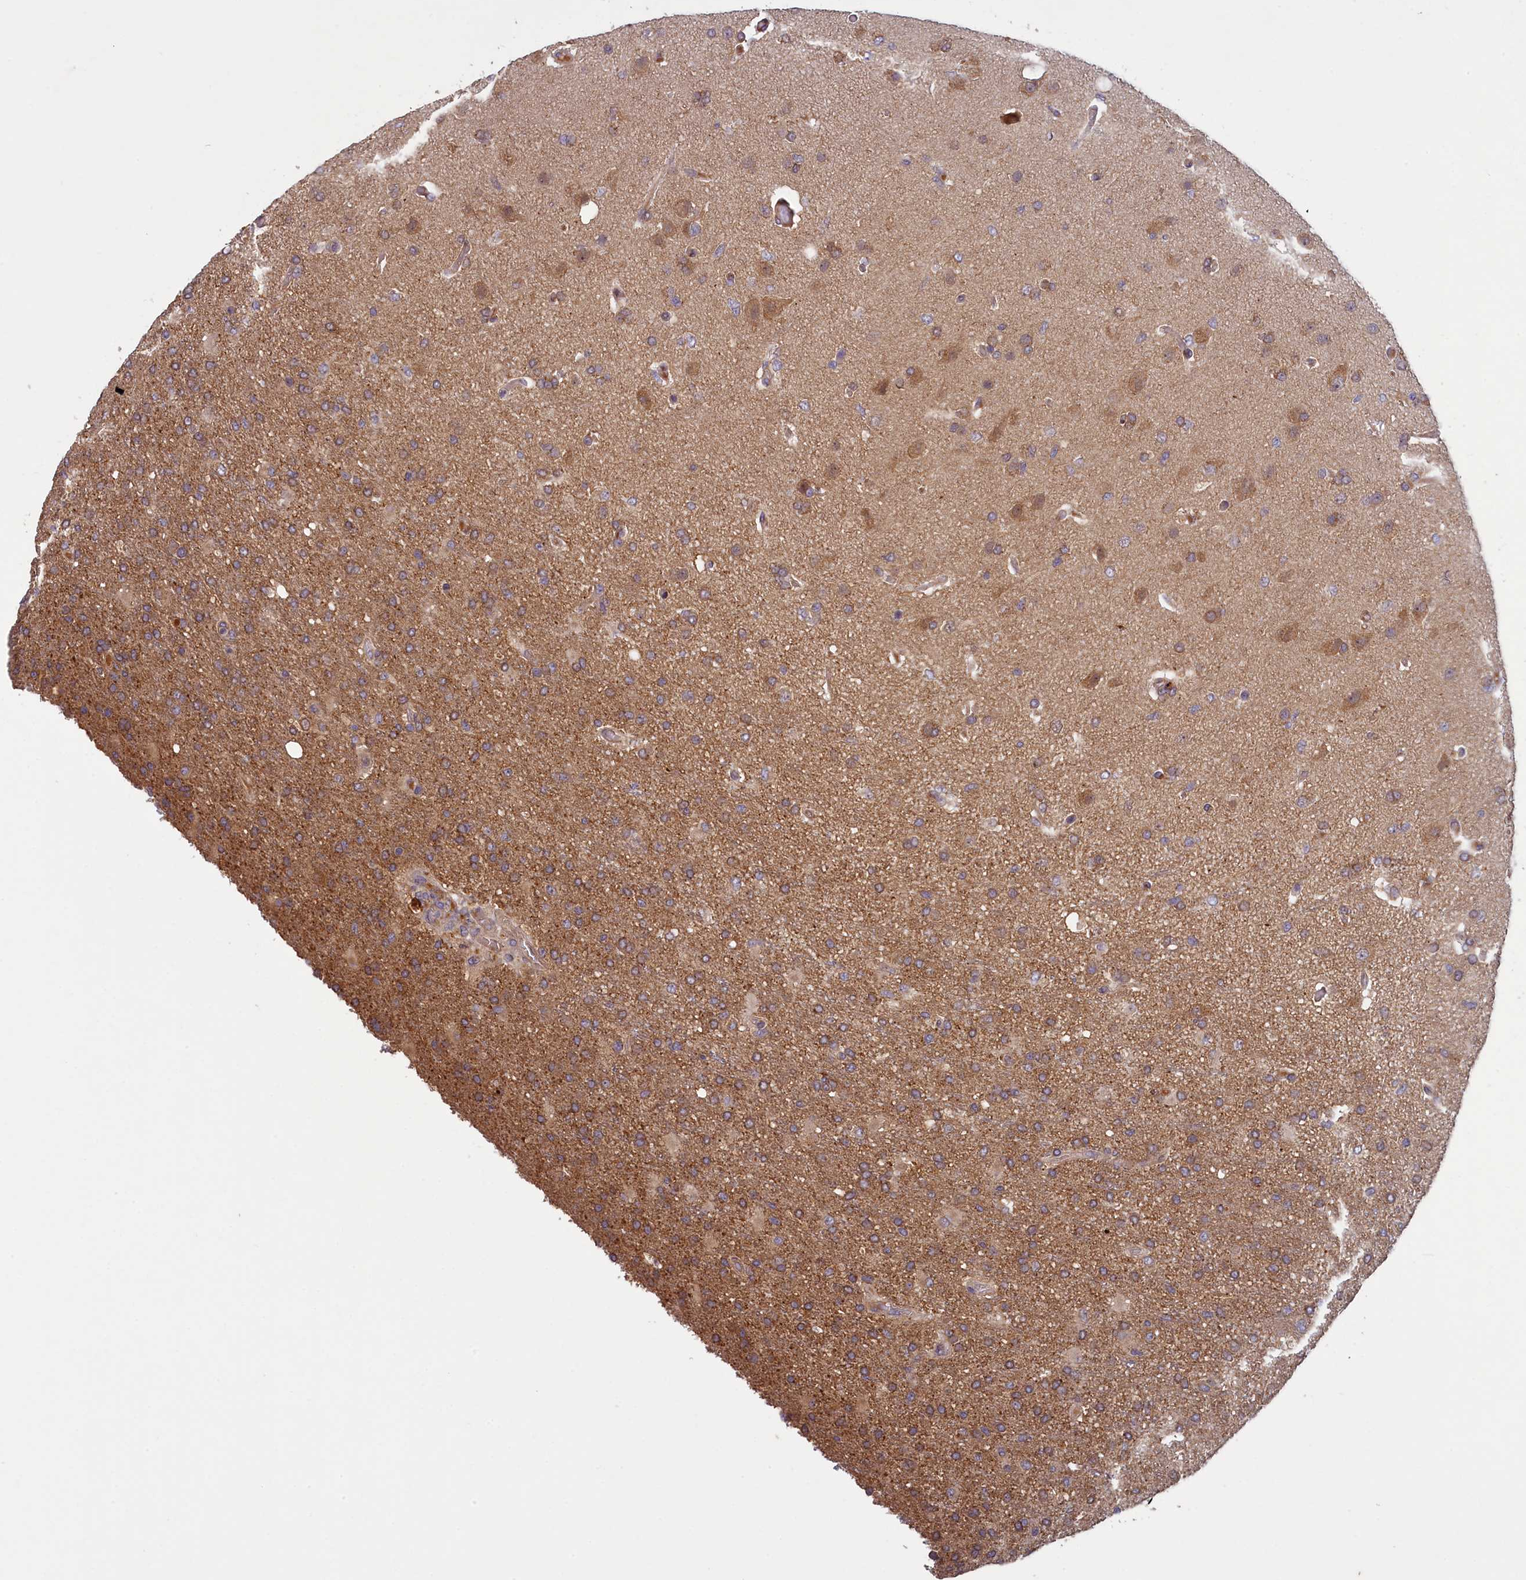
{"staining": {"intensity": "weak", "quantity": "25%-75%", "location": "cytoplasmic/membranous"}, "tissue": "glioma", "cell_type": "Tumor cells", "image_type": "cancer", "snomed": [{"axis": "morphology", "description": "Glioma, malignant, High grade"}, {"axis": "topography", "description": "Brain"}], "caption": "Tumor cells show low levels of weak cytoplasmic/membranous staining in about 25%-75% of cells in high-grade glioma (malignant).", "gene": "NUDT6", "patient": {"sex": "female", "age": 74}}